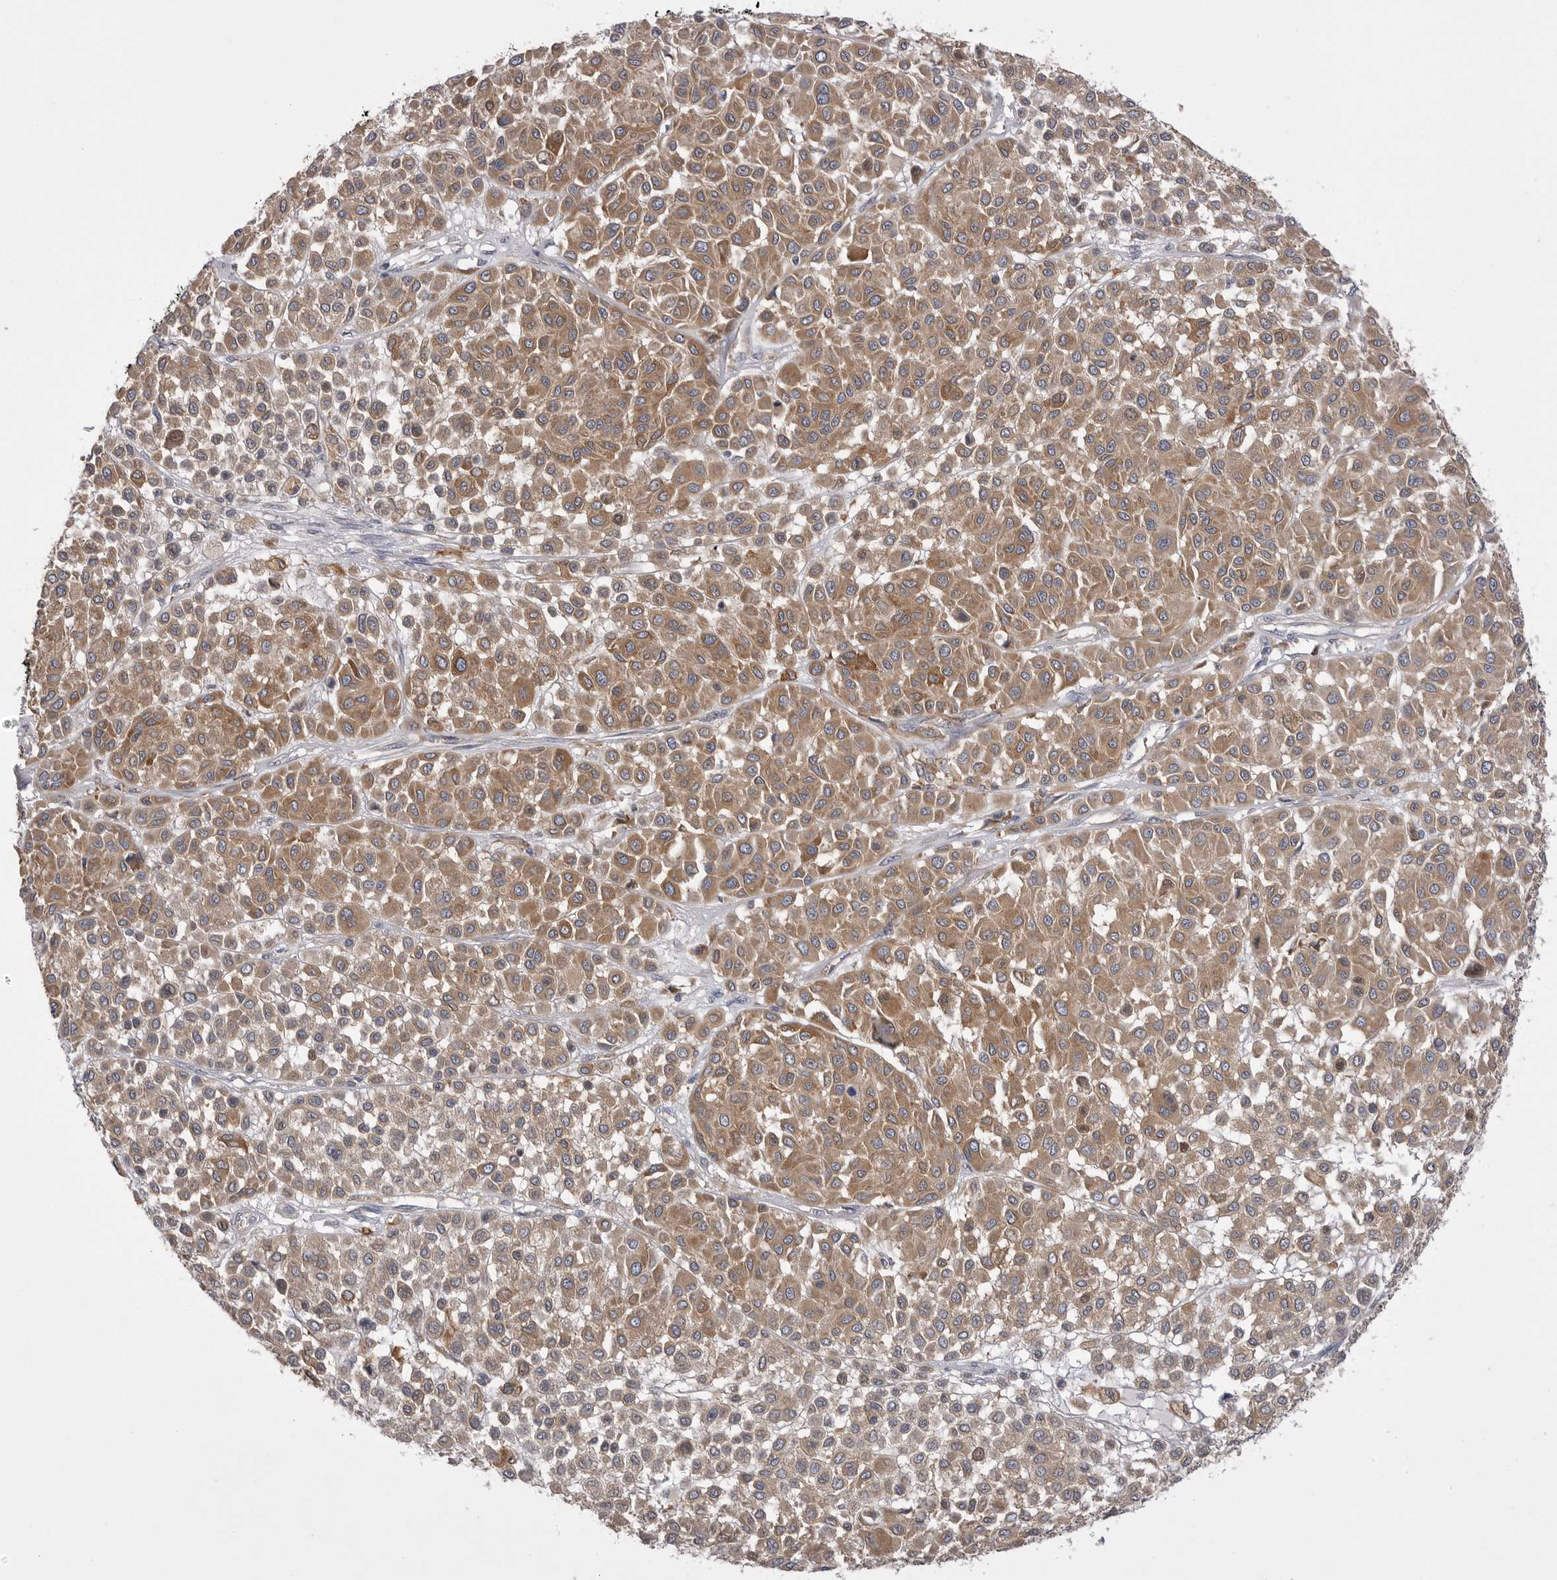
{"staining": {"intensity": "moderate", "quantity": ">75%", "location": "cytoplasmic/membranous"}, "tissue": "melanoma", "cell_type": "Tumor cells", "image_type": "cancer", "snomed": [{"axis": "morphology", "description": "Malignant melanoma, Metastatic site"}, {"axis": "topography", "description": "Soft tissue"}], "caption": "Brown immunohistochemical staining in human melanoma reveals moderate cytoplasmic/membranous staining in approximately >75% of tumor cells.", "gene": "VAC14", "patient": {"sex": "male", "age": 41}}